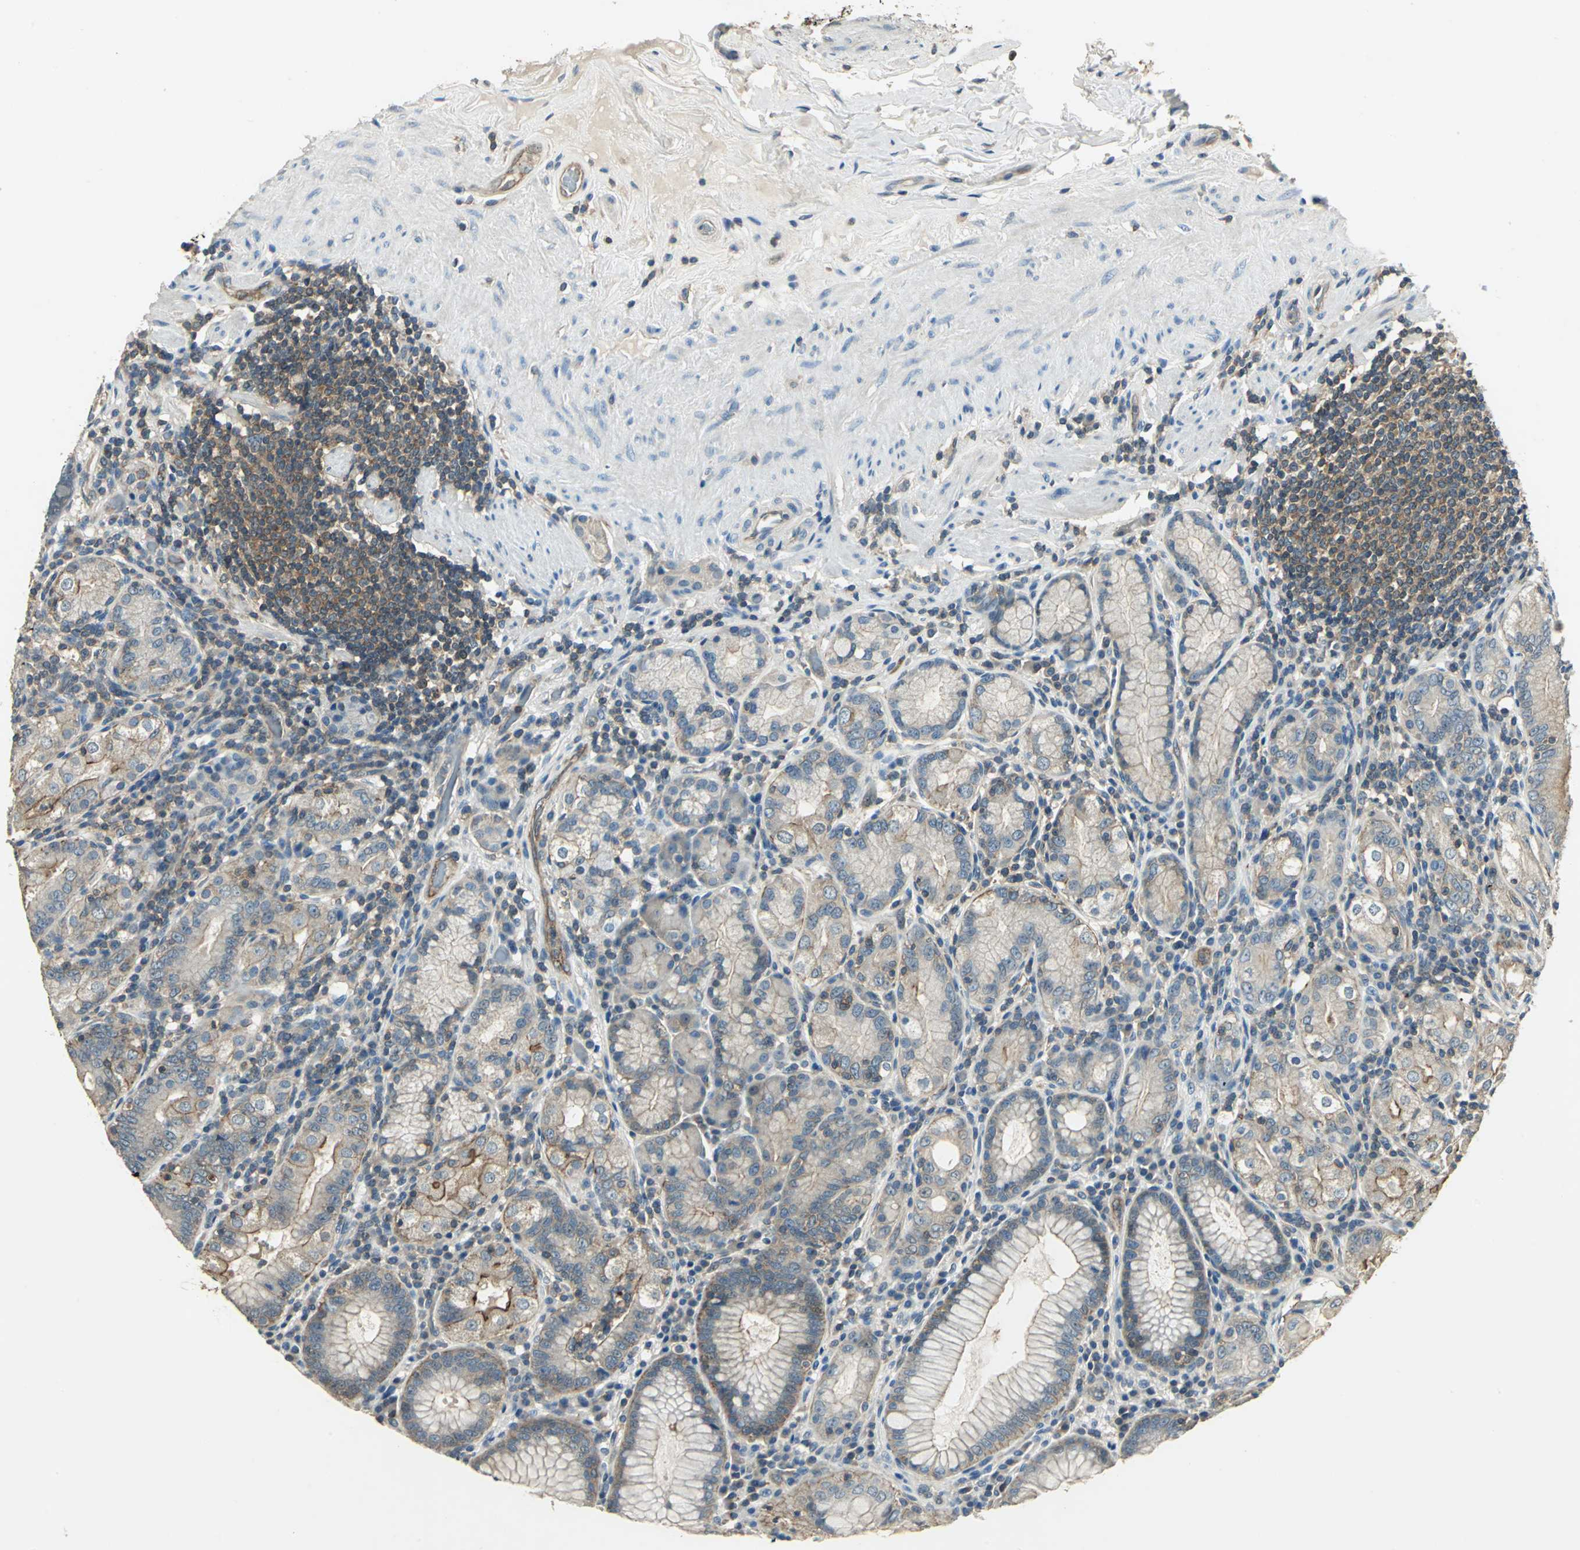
{"staining": {"intensity": "moderate", "quantity": "25%-75%", "location": "cytoplasmic/membranous"}, "tissue": "stomach", "cell_type": "Glandular cells", "image_type": "normal", "snomed": [{"axis": "morphology", "description": "Normal tissue, NOS"}, {"axis": "topography", "description": "Stomach, lower"}], "caption": "Stomach stained for a protein (brown) exhibits moderate cytoplasmic/membranous positive positivity in approximately 25%-75% of glandular cells.", "gene": "RAPGEF1", "patient": {"sex": "female", "age": 76}}